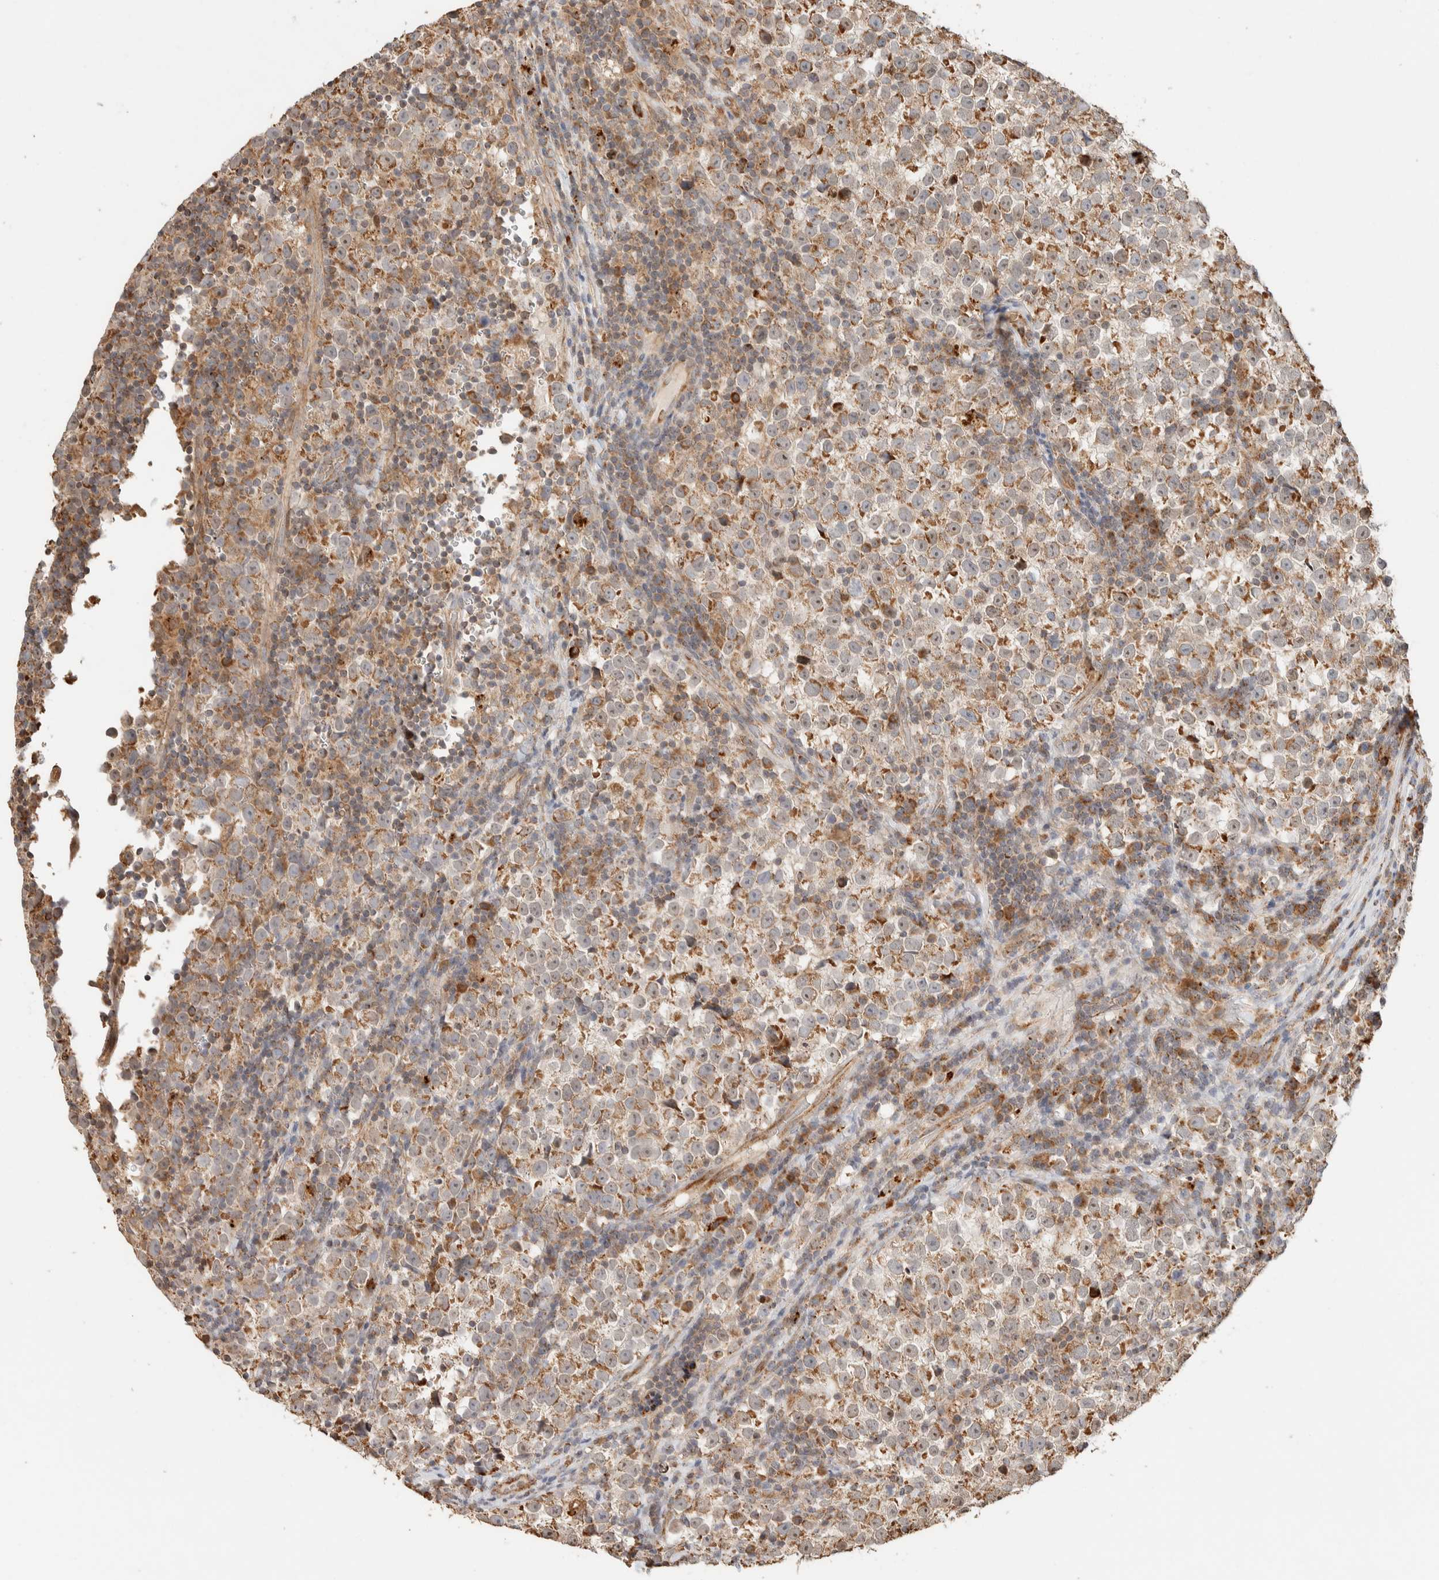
{"staining": {"intensity": "moderate", "quantity": ">75%", "location": "cytoplasmic/membranous"}, "tissue": "testis cancer", "cell_type": "Tumor cells", "image_type": "cancer", "snomed": [{"axis": "morphology", "description": "Normal tissue, NOS"}, {"axis": "morphology", "description": "Seminoma, NOS"}, {"axis": "topography", "description": "Testis"}], "caption": "Immunohistochemical staining of human testis seminoma shows medium levels of moderate cytoplasmic/membranous staining in about >75% of tumor cells. Ihc stains the protein in brown and the nuclei are stained blue.", "gene": "KIF9", "patient": {"sex": "male", "age": 43}}